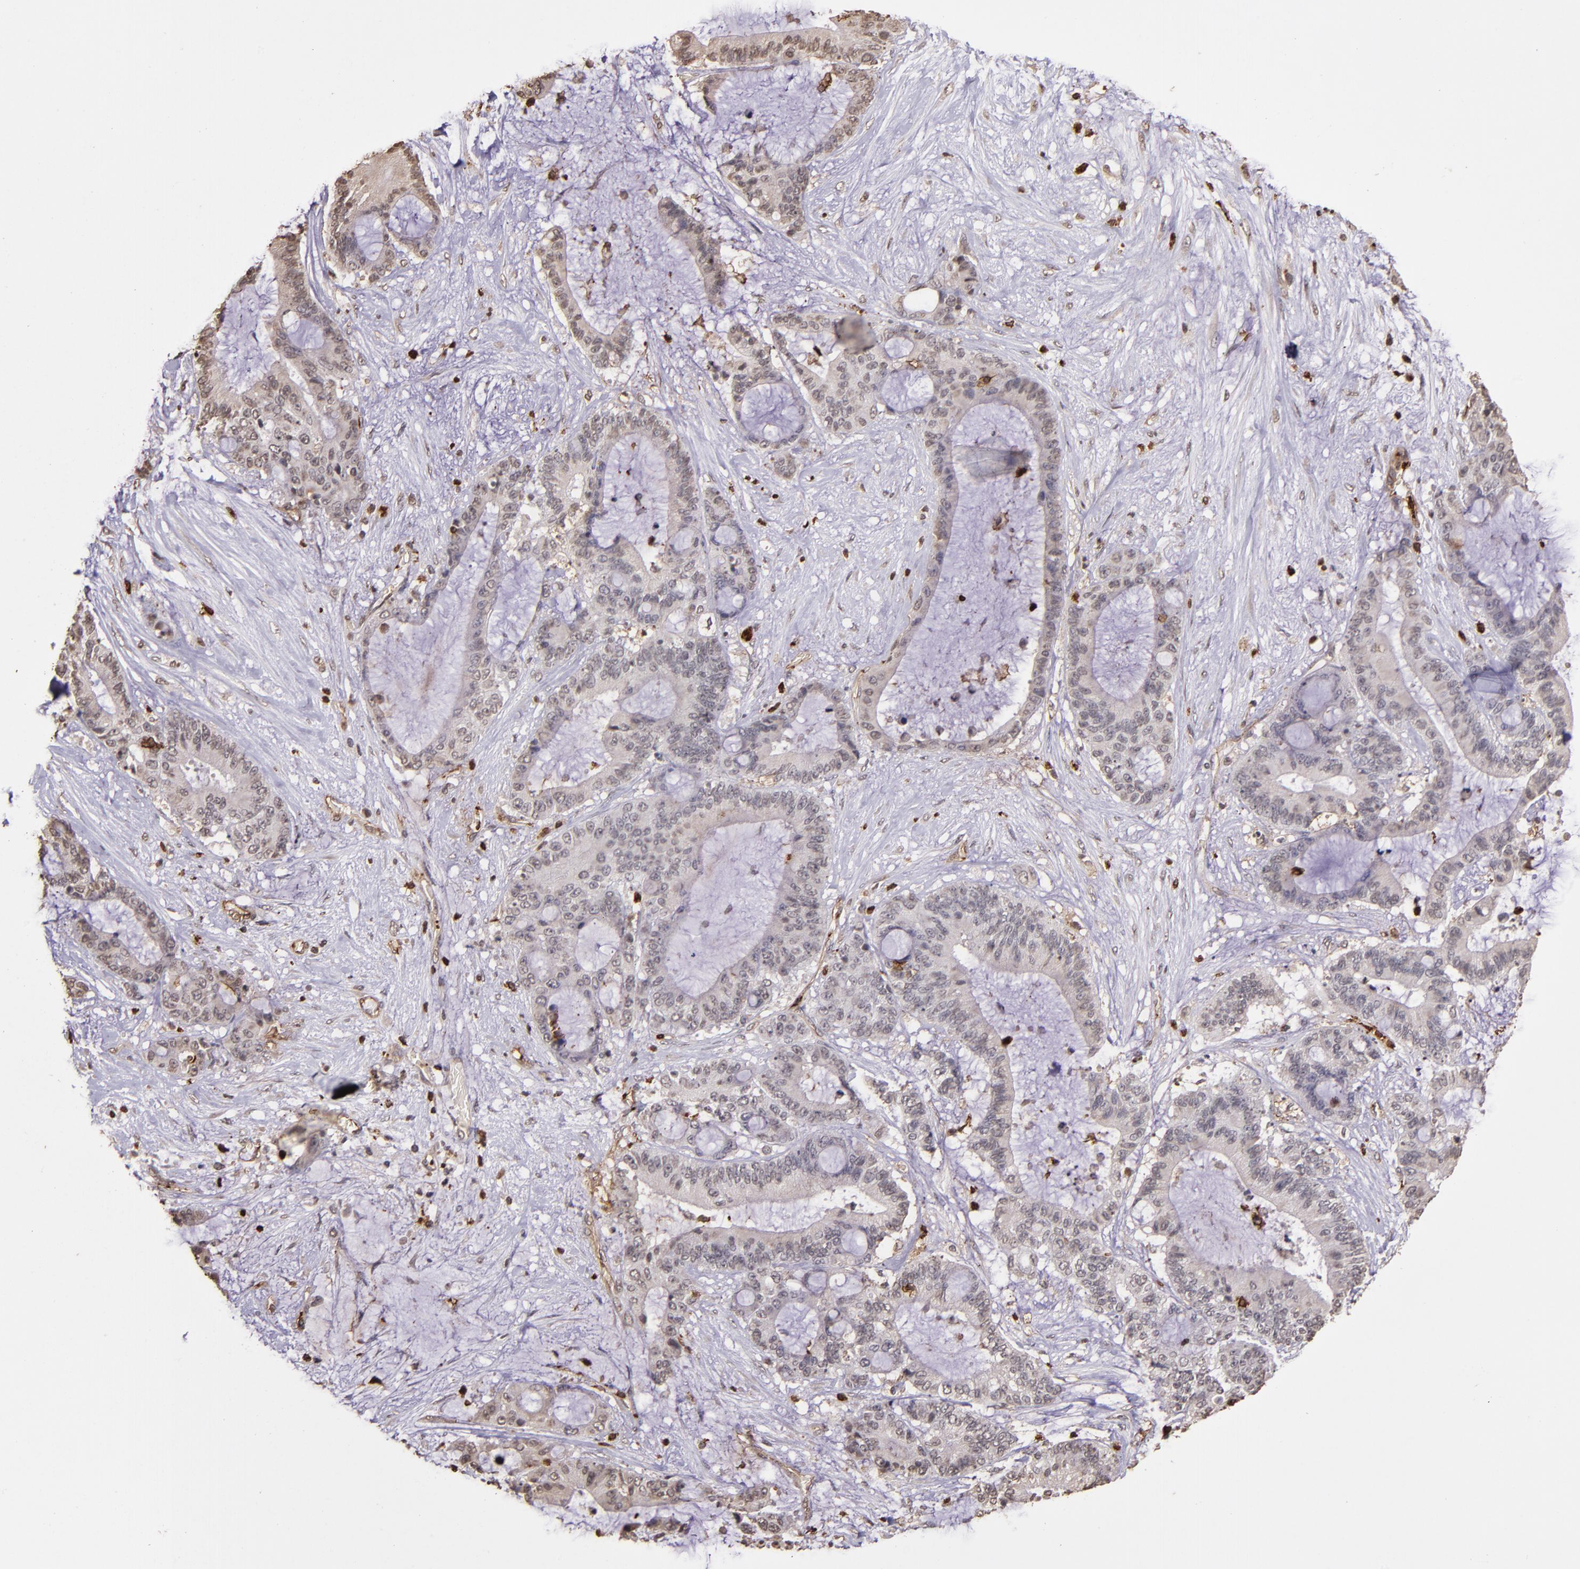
{"staining": {"intensity": "weak", "quantity": "<25%", "location": "cytoplasmic/membranous"}, "tissue": "liver cancer", "cell_type": "Tumor cells", "image_type": "cancer", "snomed": [{"axis": "morphology", "description": "Cholangiocarcinoma"}, {"axis": "topography", "description": "Liver"}], "caption": "Liver cancer (cholangiocarcinoma) was stained to show a protein in brown. There is no significant positivity in tumor cells. The staining is performed using DAB brown chromogen with nuclei counter-stained in using hematoxylin.", "gene": "SLC2A3", "patient": {"sex": "female", "age": 73}}